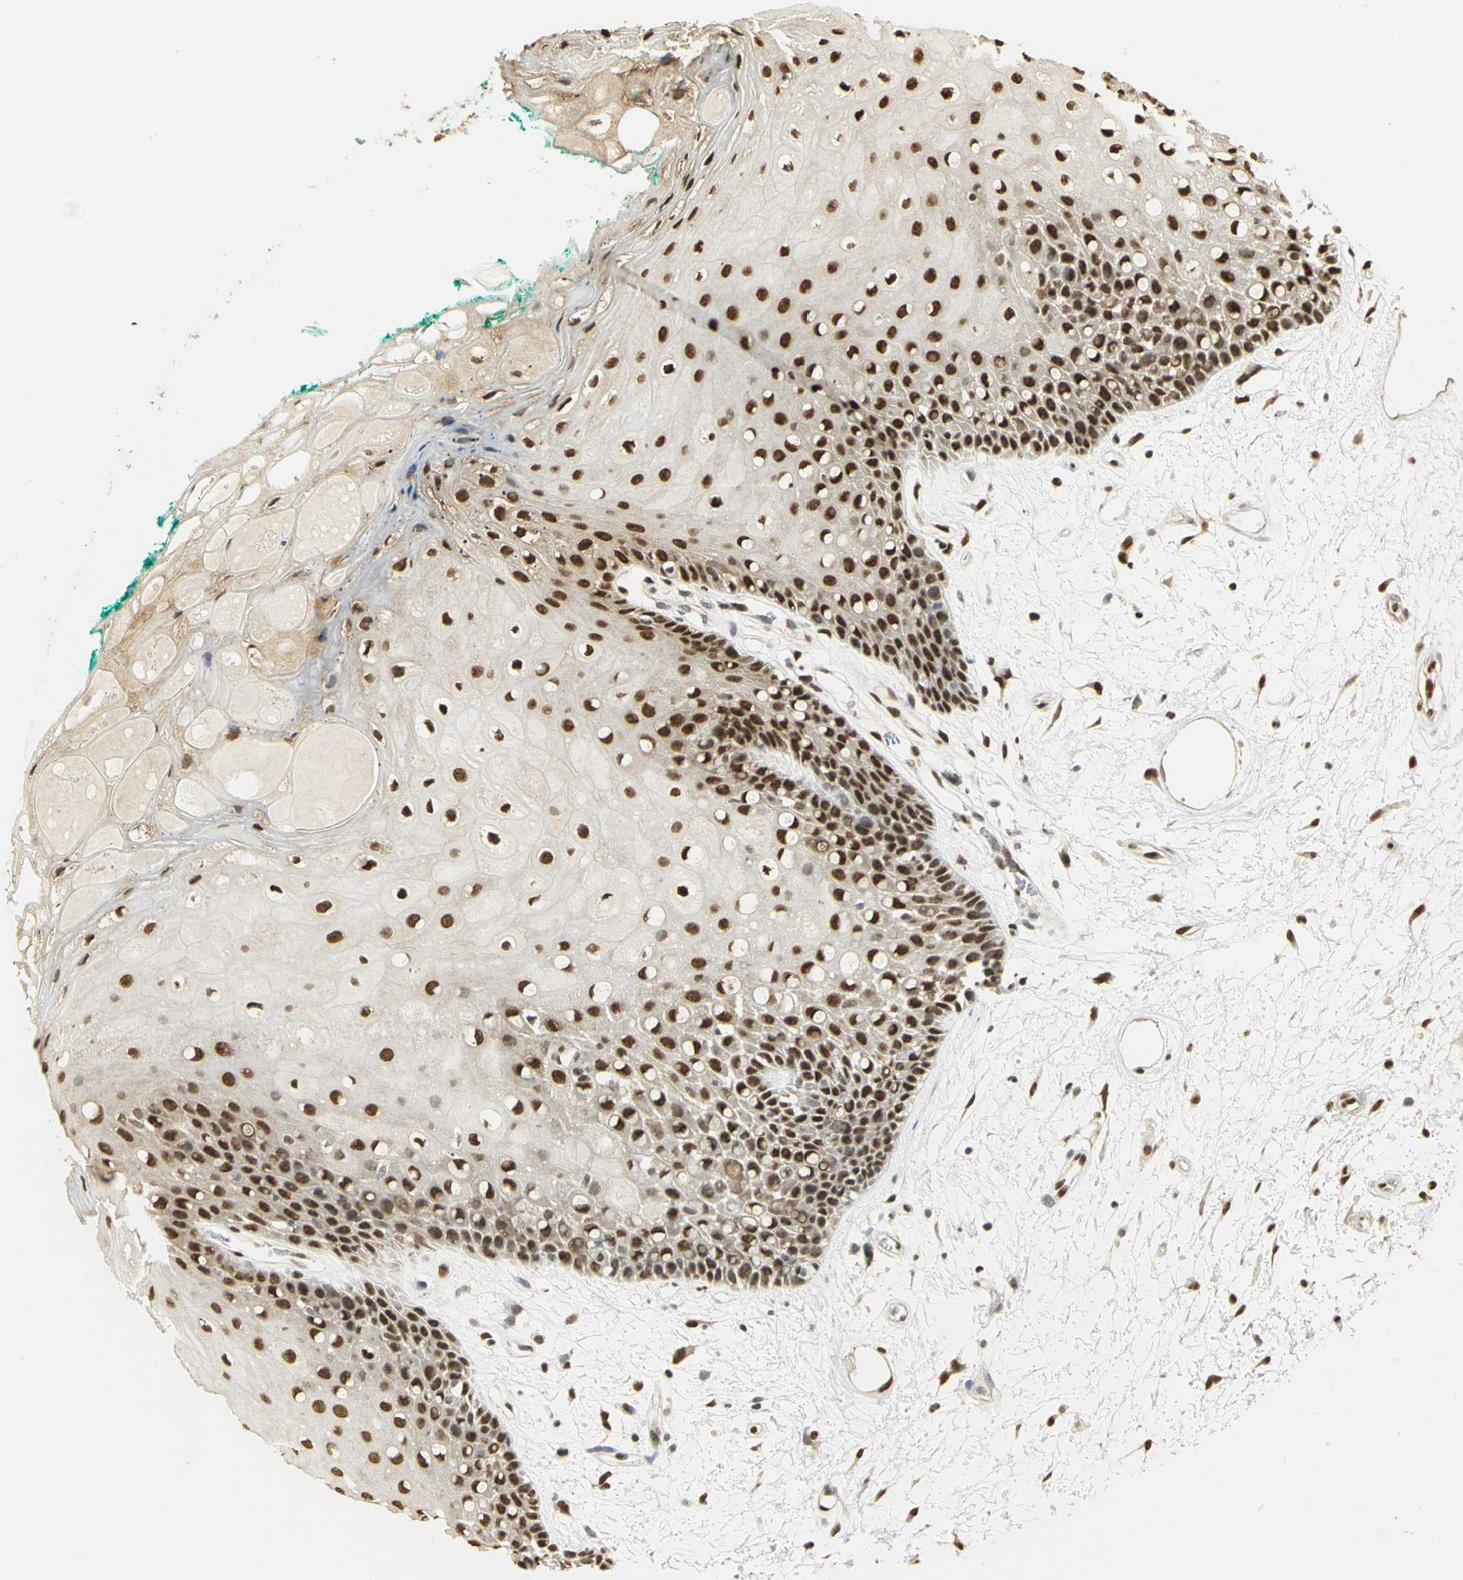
{"staining": {"intensity": "strong", "quantity": ">75%", "location": "nuclear"}, "tissue": "oral mucosa", "cell_type": "Squamous epithelial cells", "image_type": "normal", "snomed": [{"axis": "morphology", "description": "Normal tissue, NOS"}, {"axis": "morphology", "description": "Squamous cell carcinoma, NOS"}, {"axis": "topography", "description": "Skeletal muscle"}, {"axis": "topography", "description": "Oral tissue"}, {"axis": "topography", "description": "Head-Neck"}], "caption": "Brown immunohistochemical staining in unremarkable human oral mucosa shows strong nuclear positivity in about >75% of squamous epithelial cells. (DAB (3,3'-diaminobenzidine) = brown stain, brightfield microscopy at high magnification).", "gene": "SET", "patient": {"sex": "female", "age": 84}}